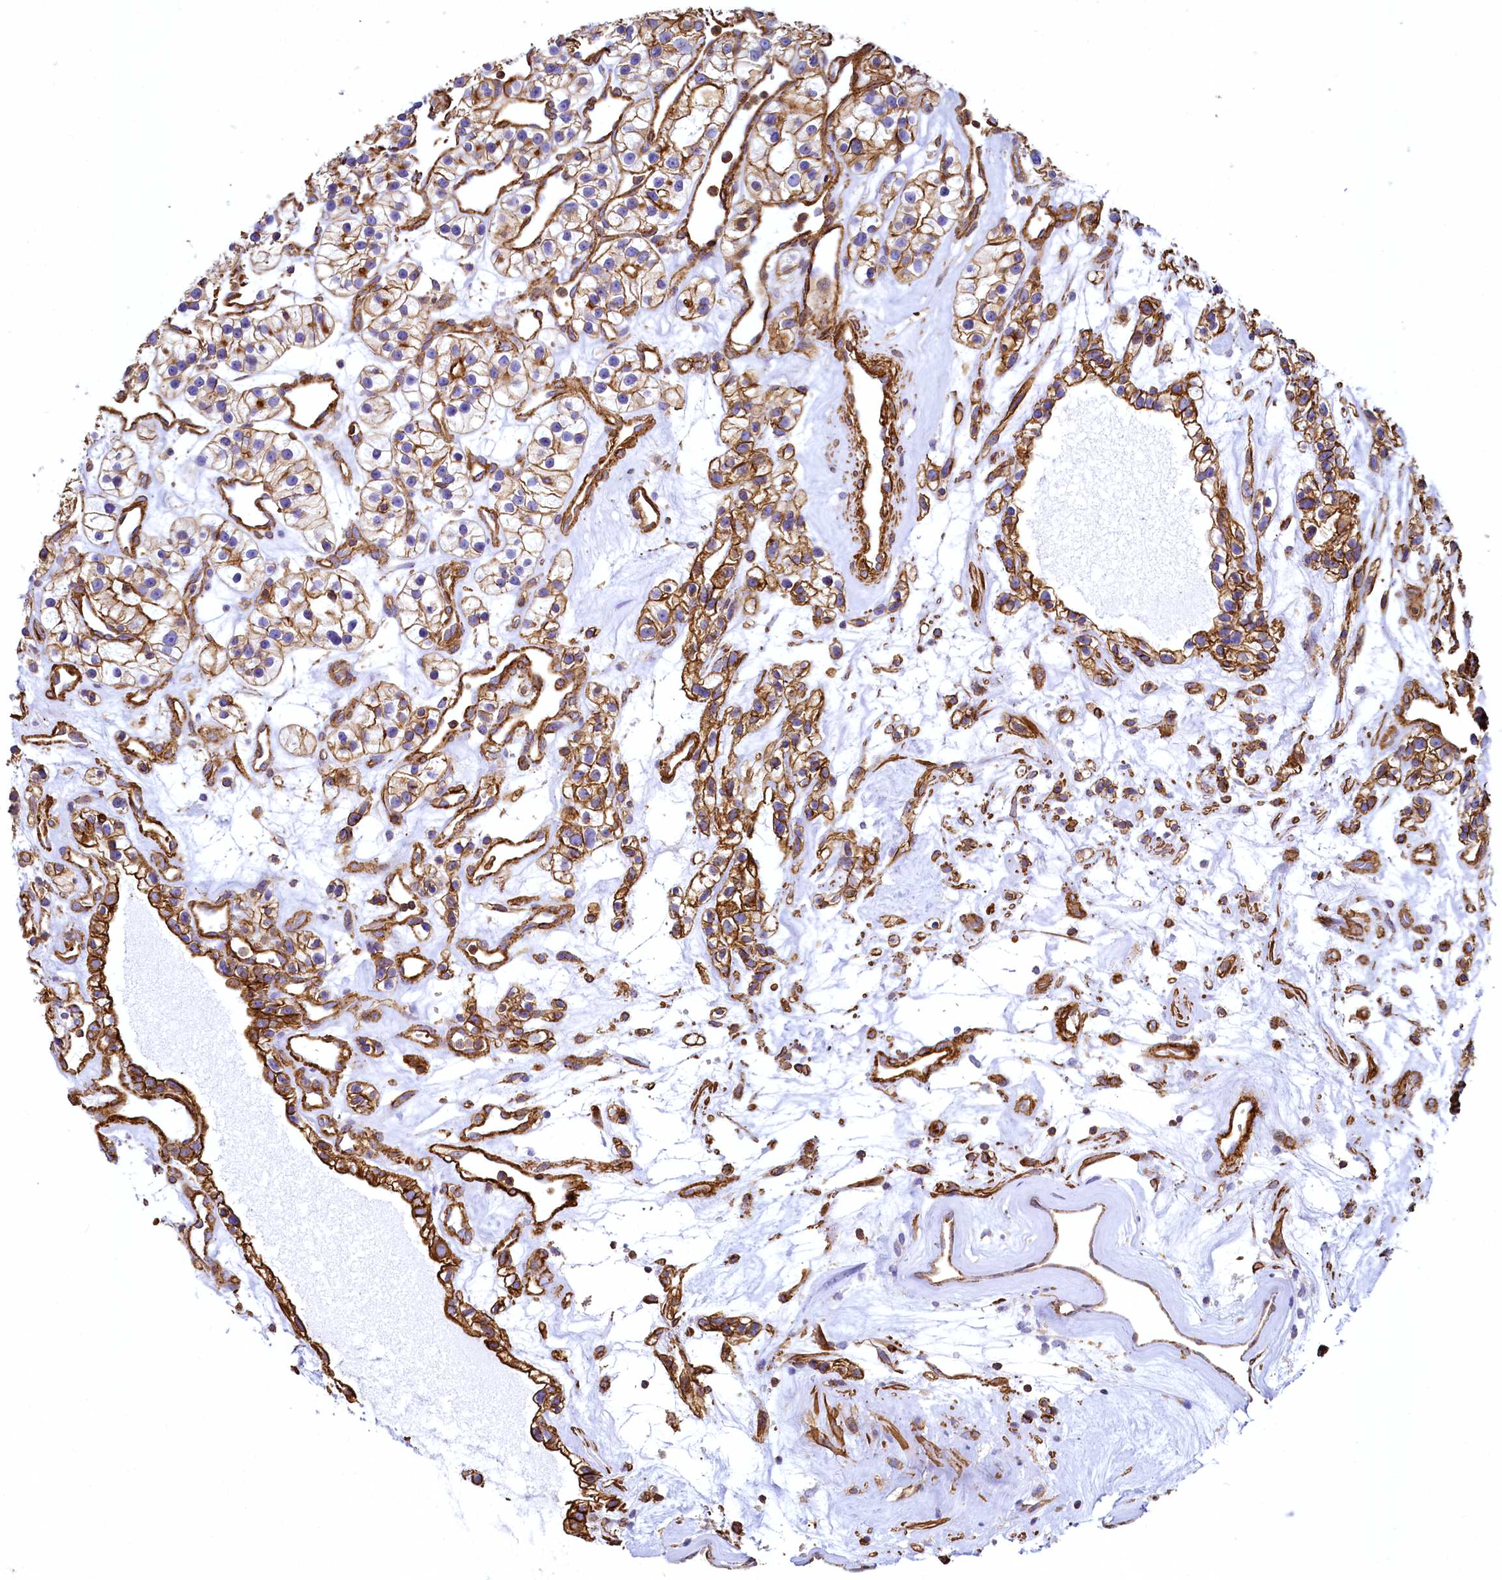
{"staining": {"intensity": "strong", "quantity": "25%-75%", "location": "cytoplasmic/membranous"}, "tissue": "renal cancer", "cell_type": "Tumor cells", "image_type": "cancer", "snomed": [{"axis": "morphology", "description": "Adenocarcinoma, NOS"}, {"axis": "topography", "description": "Kidney"}], "caption": "A high-resolution micrograph shows immunohistochemistry (IHC) staining of renal adenocarcinoma, which demonstrates strong cytoplasmic/membranous positivity in approximately 25%-75% of tumor cells.", "gene": "THBS1", "patient": {"sex": "female", "age": 57}}